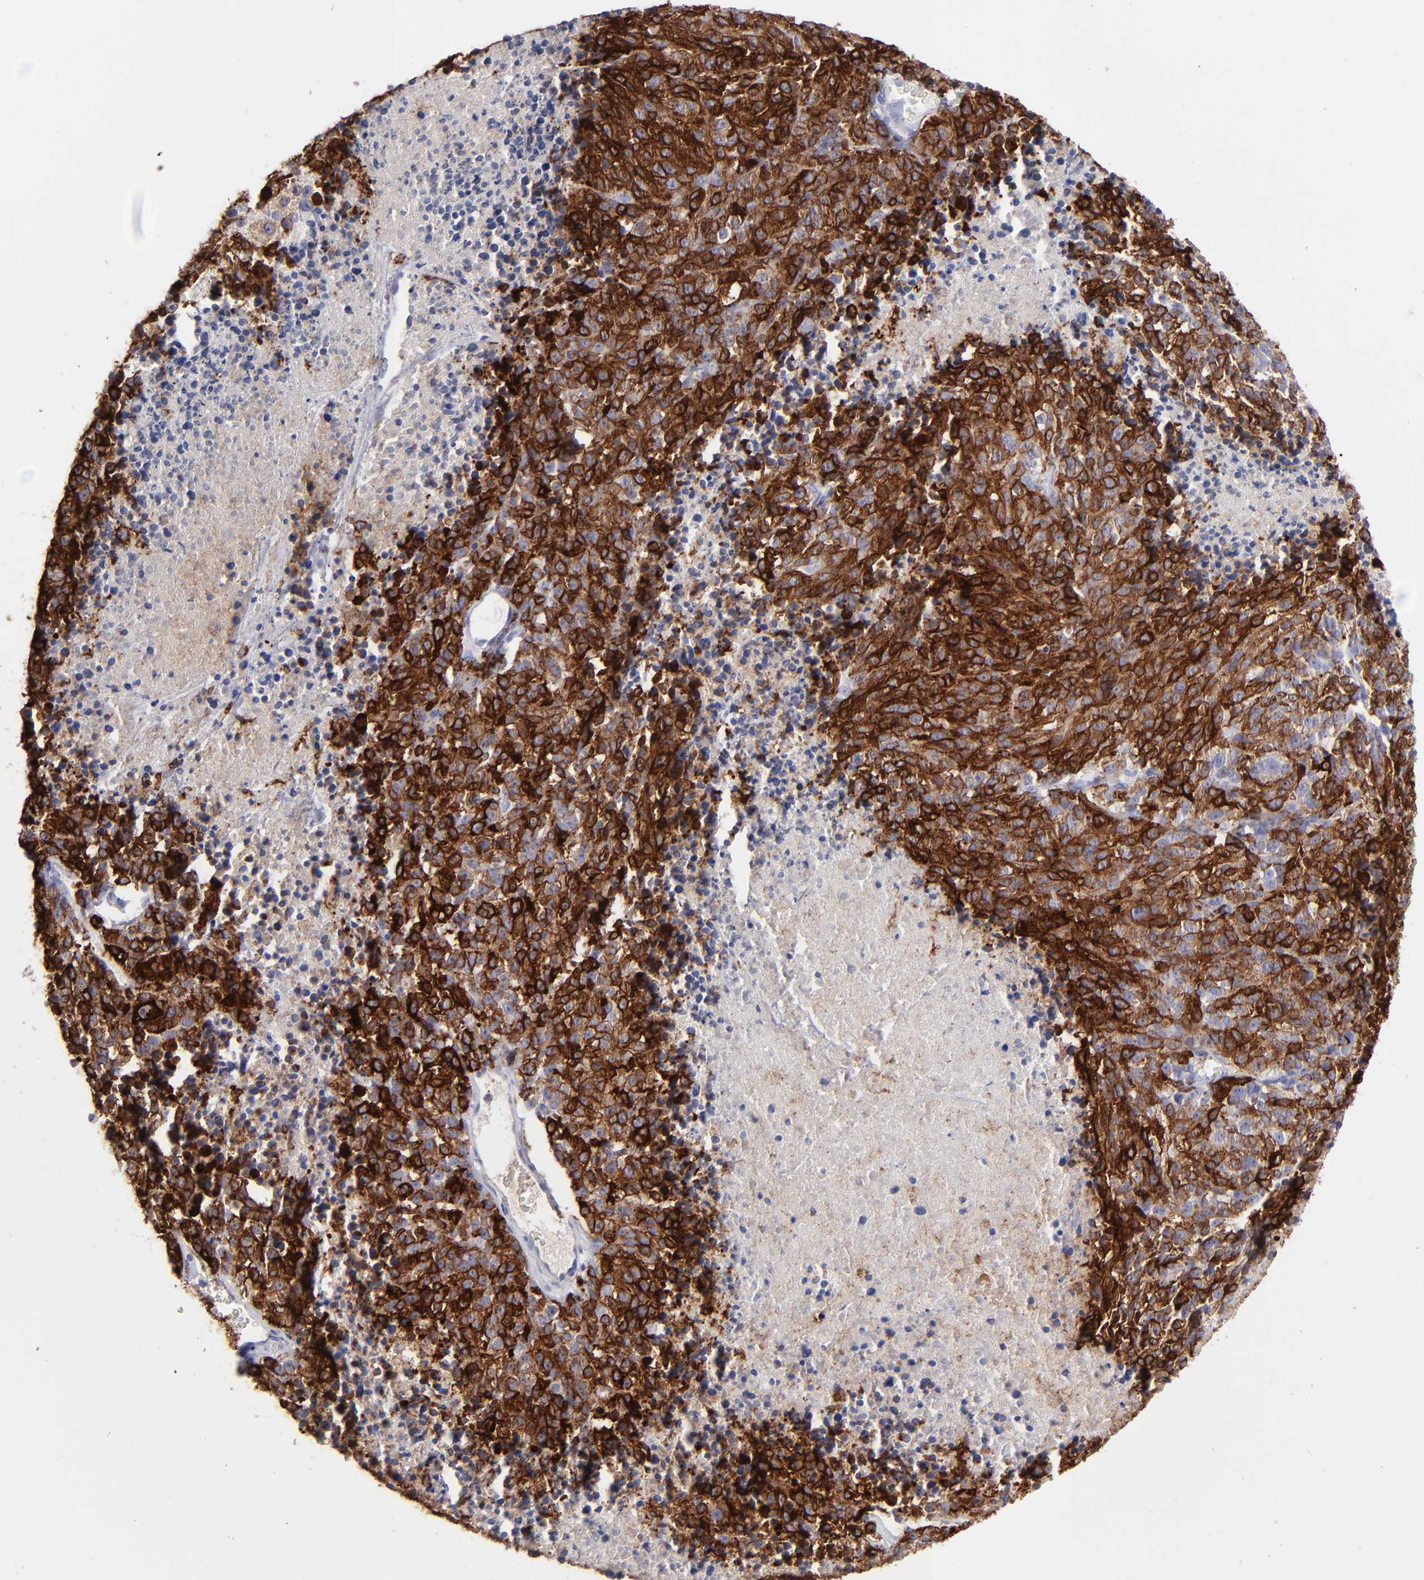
{"staining": {"intensity": "strong", "quantity": ">75%", "location": "cytoplasmic/membranous"}, "tissue": "melanoma", "cell_type": "Tumor cells", "image_type": "cancer", "snomed": [{"axis": "morphology", "description": "Malignant melanoma, Metastatic site"}, {"axis": "topography", "description": "Cerebral cortex"}], "caption": "Immunohistochemistry (IHC) of human malignant melanoma (metastatic site) shows high levels of strong cytoplasmic/membranous expression in approximately >75% of tumor cells.", "gene": "AHNAK2", "patient": {"sex": "female", "age": 52}}